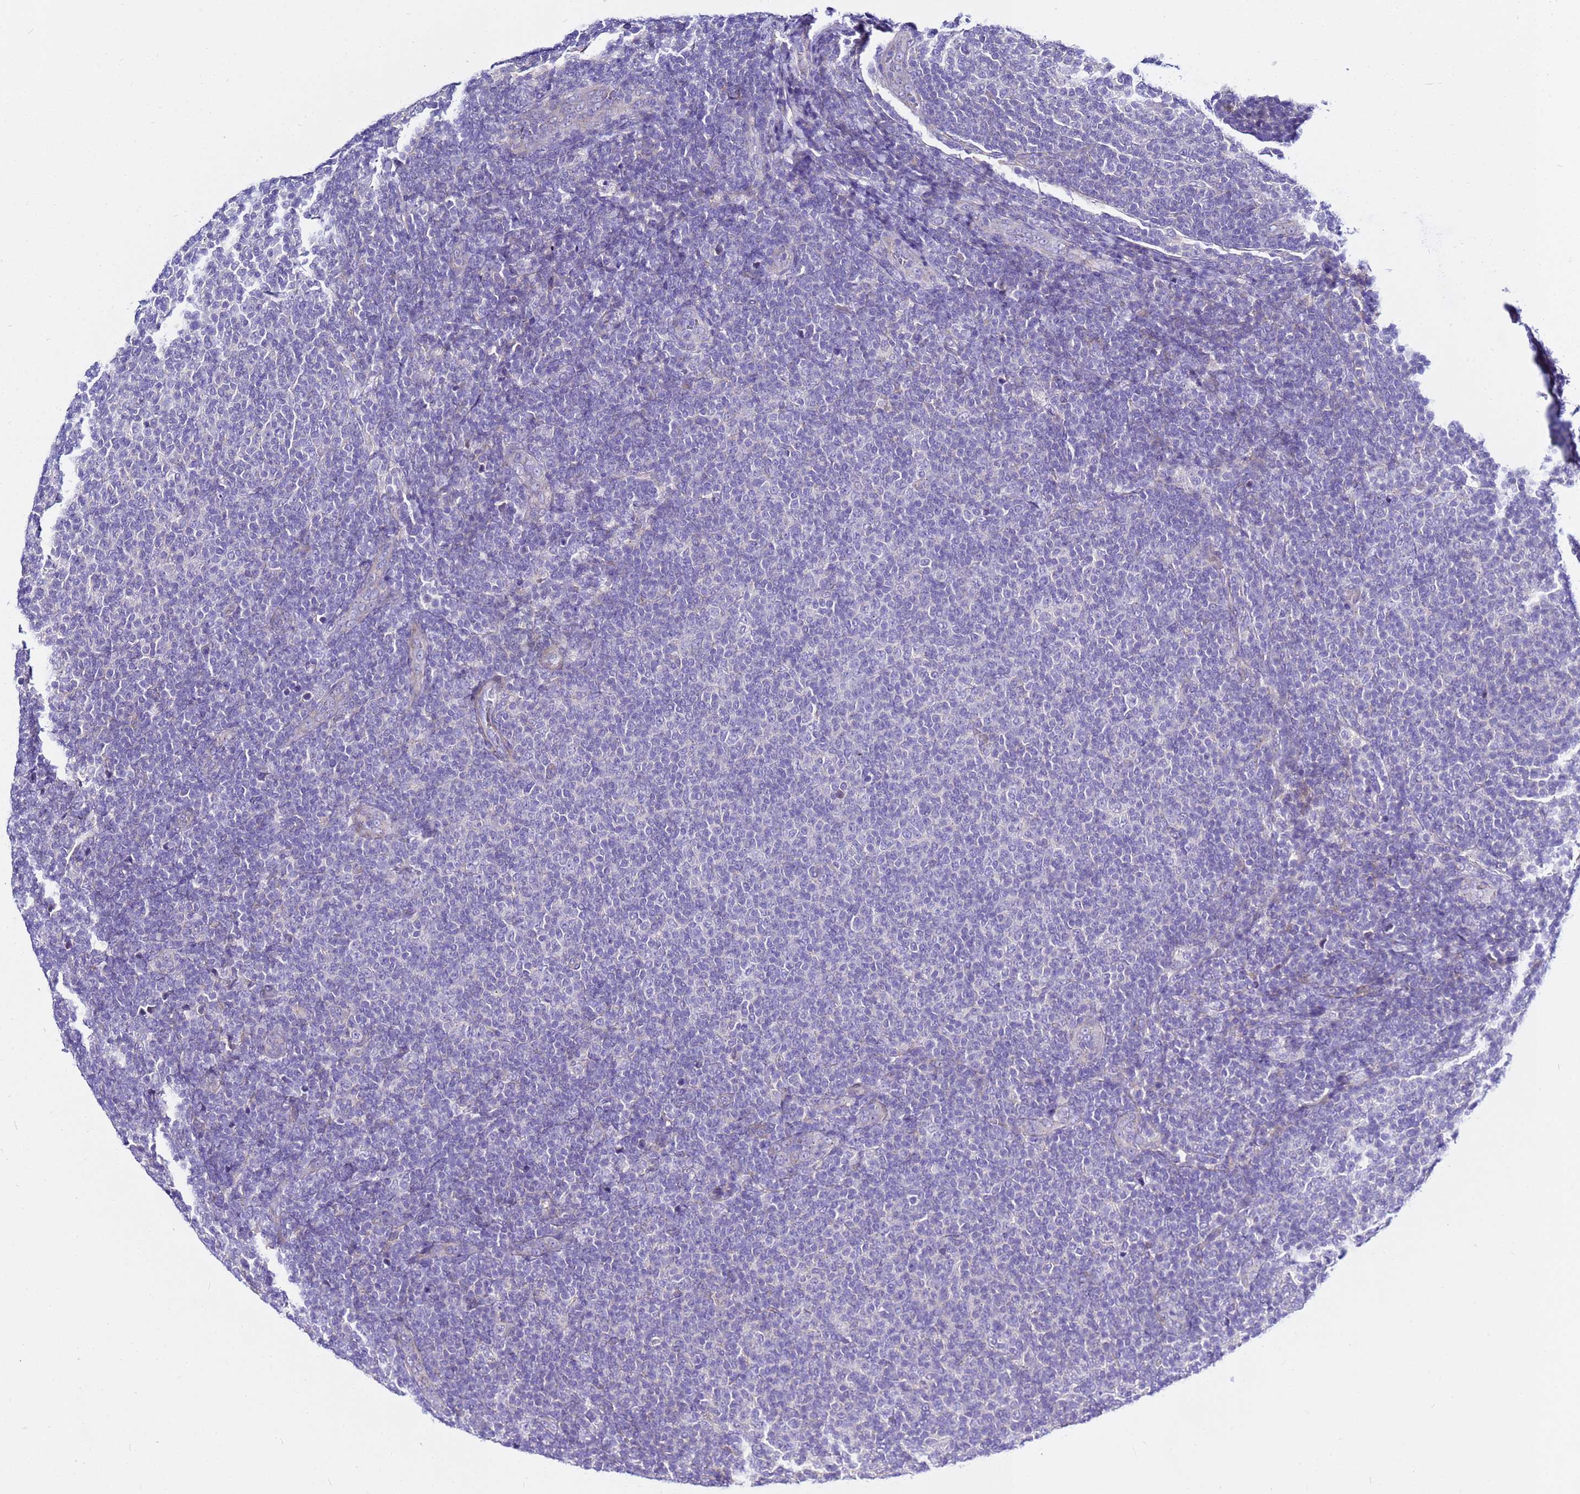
{"staining": {"intensity": "negative", "quantity": "none", "location": "none"}, "tissue": "lymphoma", "cell_type": "Tumor cells", "image_type": "cancer", "snomed": [{"axis": "morphology", "description": "Malignant lymphoma, non-Hodgkin's type, Low grade"}, {"axis": "topography", "description": "Lymph node"}], "caption": "Malignant lymphoma, non-Hodgkin's type (low-grade) stained for a protein using IHC shows no expression tumor cells.", "gene": "USP18", "patient": {"sex": "male", "age": 66}}